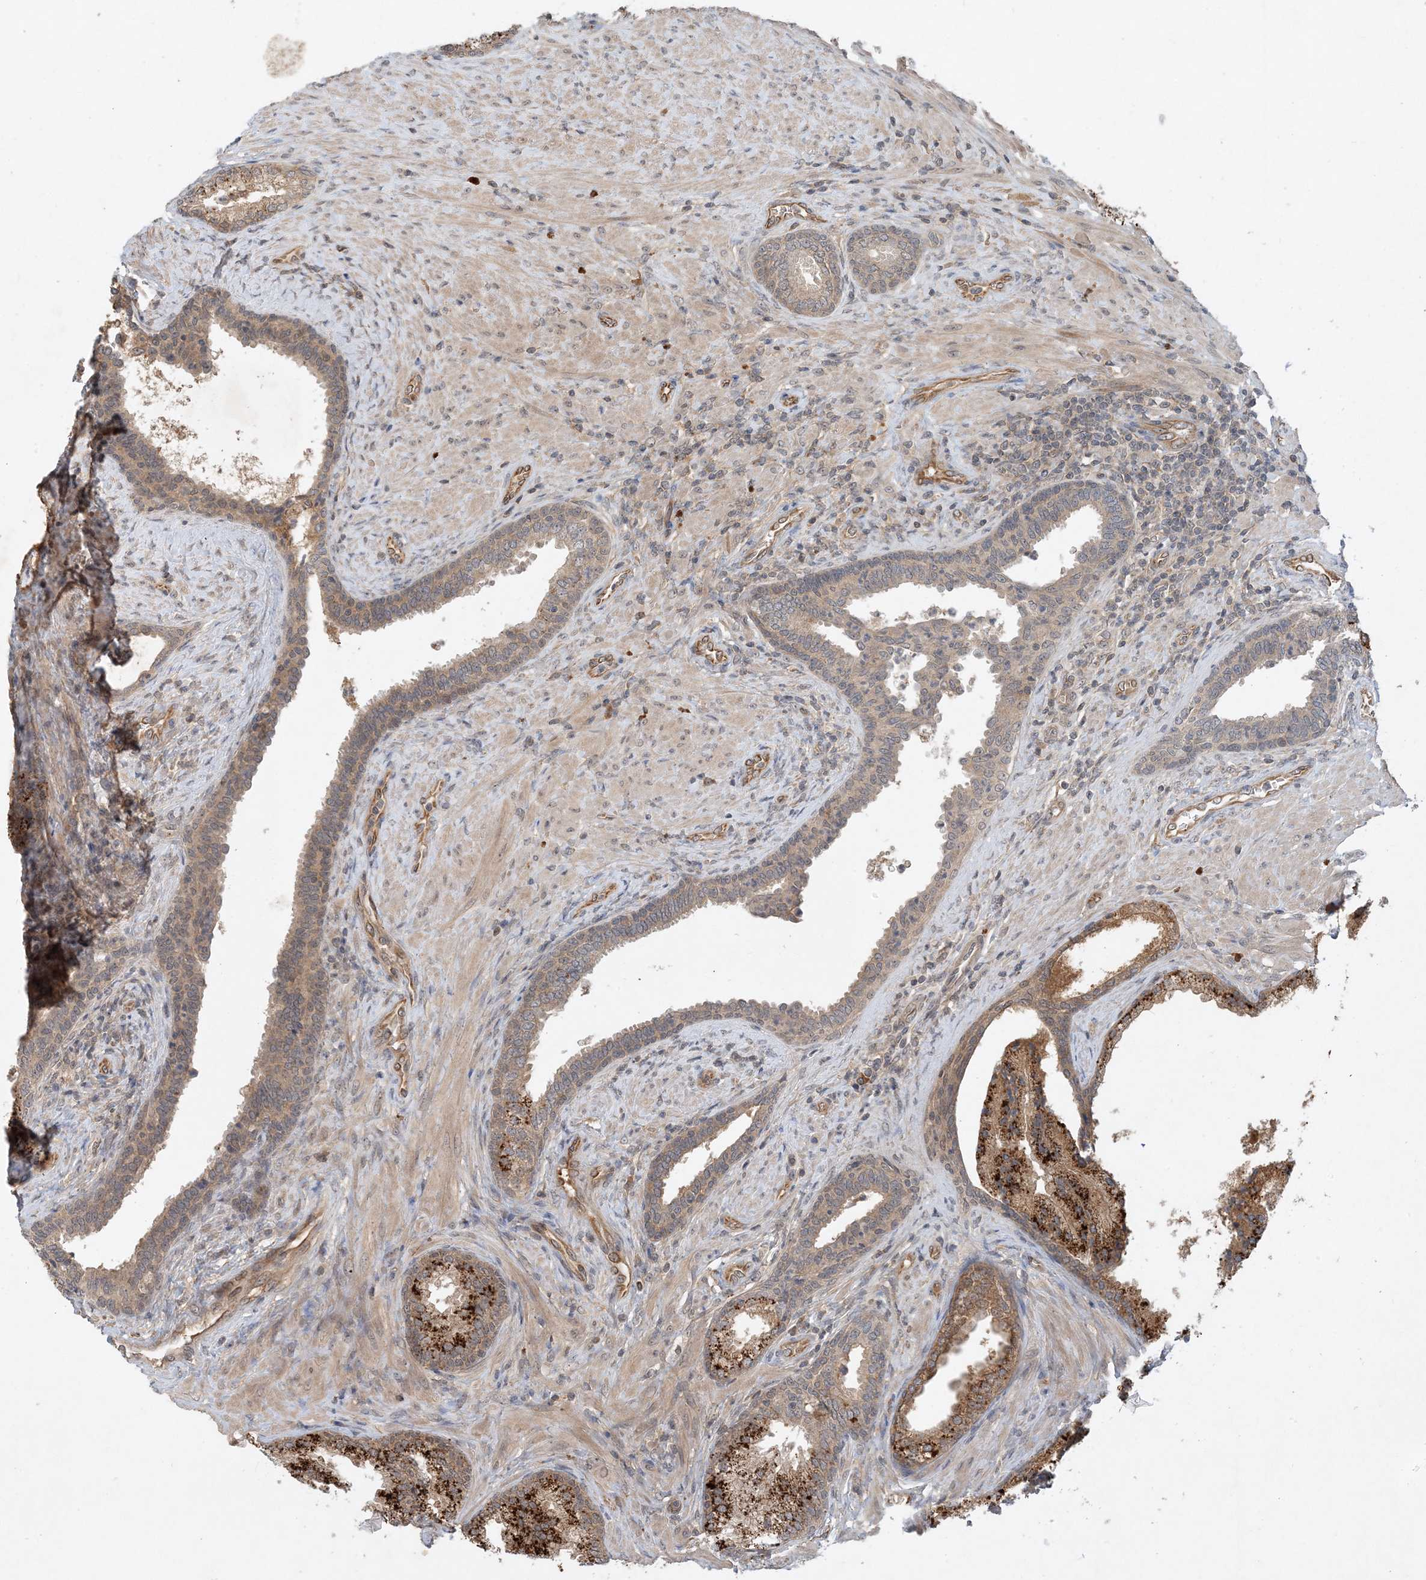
{"staining": {"intensity": "moderate", "quantity": ">75%", "location": "cytoplasmic/membranous"}, "tissue": "prostate", "cell_type": "Glandular cells", "image_type": "normal", "snomed": [{"axis": "morphology", "description": "Normal tissue, NOS"}, {"axis": "topography", "description": "Prostate"}], "caption": "An IHC micrograph of benign tissue is shown. Protein staining in brown labels moderate cytoplasmic/membranous positivity in prostate within glandular cells. (IHC, brightfield microscopy, high magnification).", "gene": "ZCCHC4", "patient": {"sex": "male", "age": 76}}